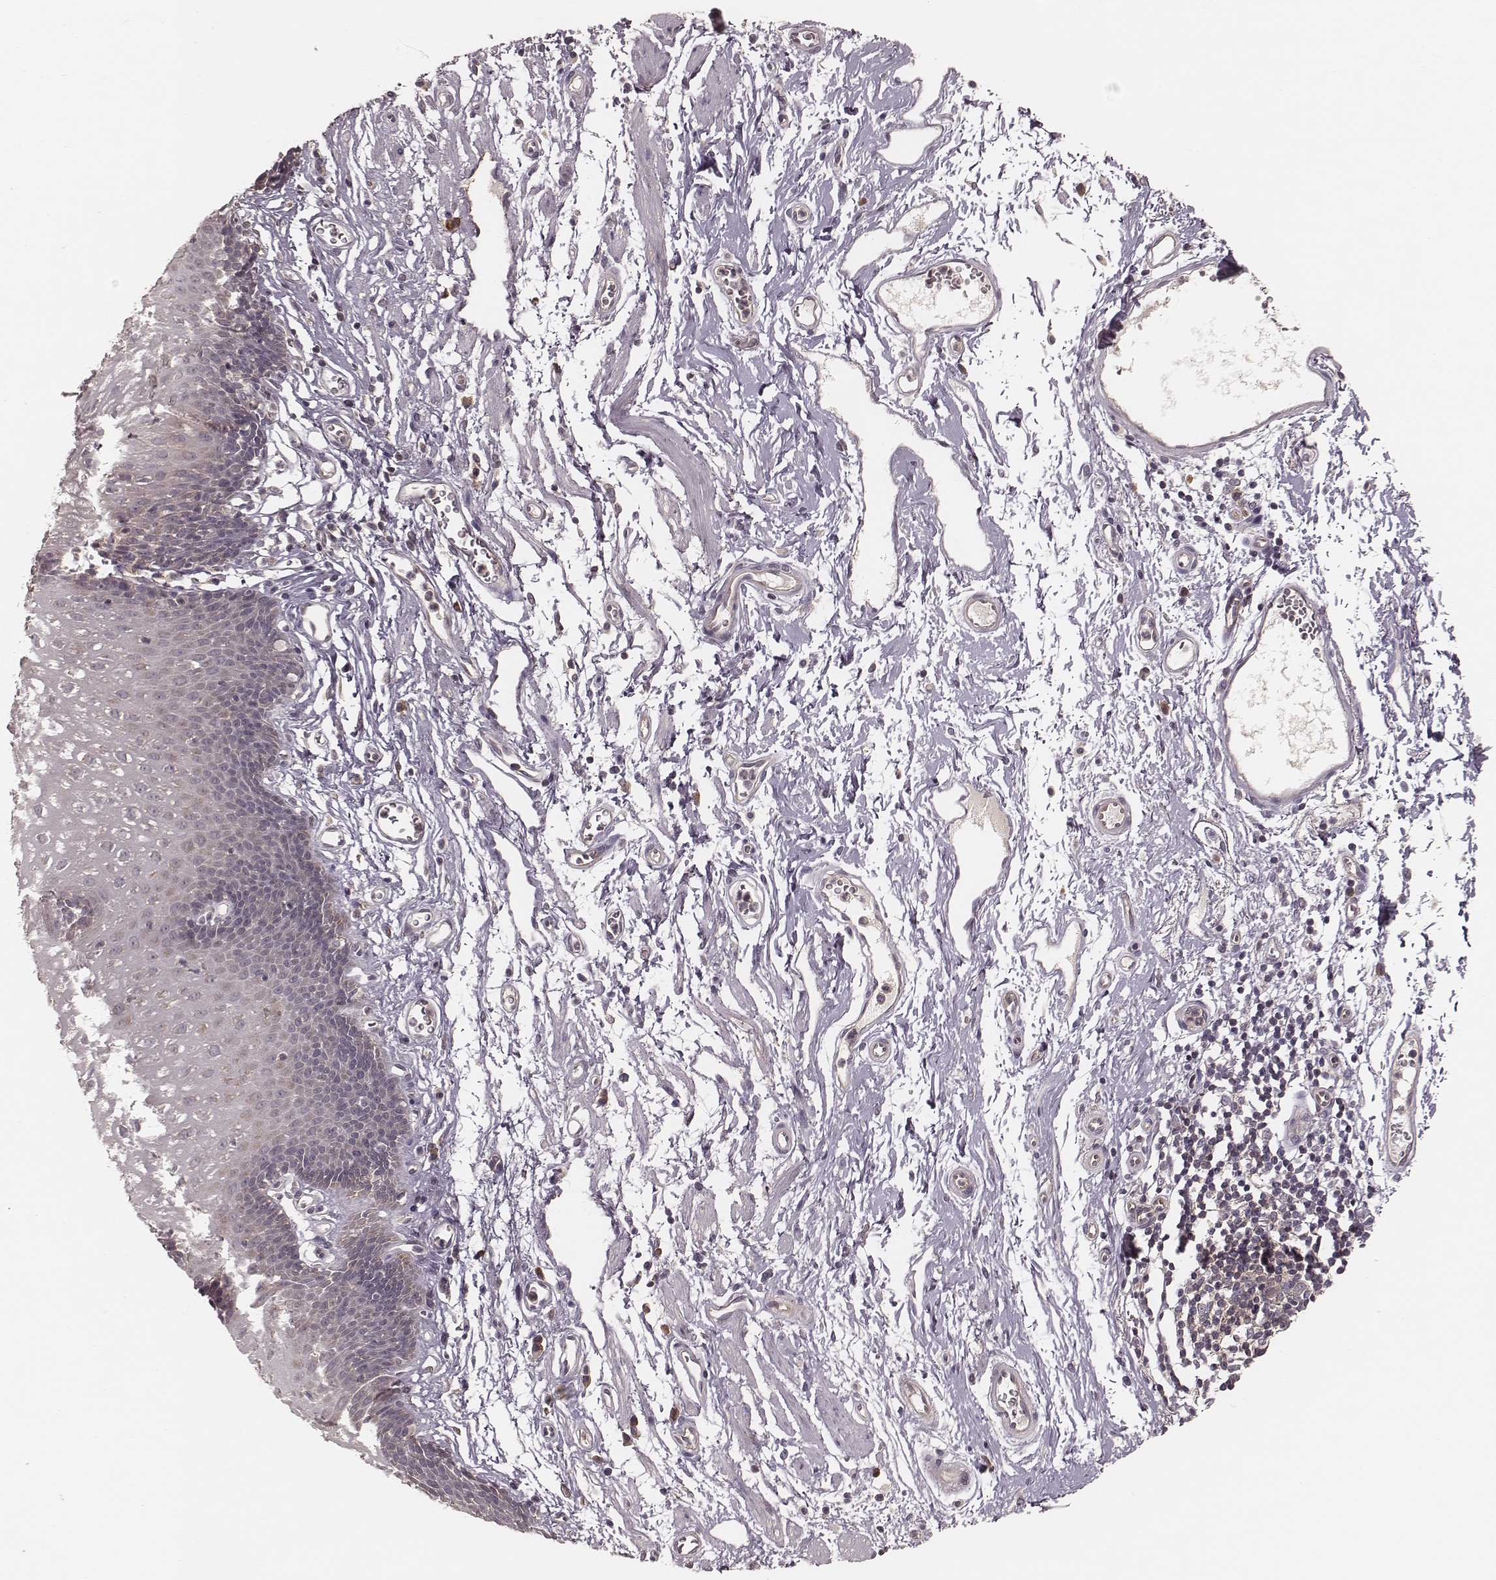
{"staining": {"intensity": "weak", "quantity": "<25%", "location": "cytoplasmic/membranous"}, "tissue": "esophagus", "cell_type": "Squamous epithelial cells", "image_type": "normal", "snomed": [{"axis": "morphology", "description": "Normal tissue, NOS"}, {"axis": "topography", "description": "Esophagus"}], "caption": "A histopathology image of esophagus stained for a protein exhibits no brown staining in squamous epithelial cells.", "gene": "CARS1", "patient": {"sex": "male", "age": 72}}